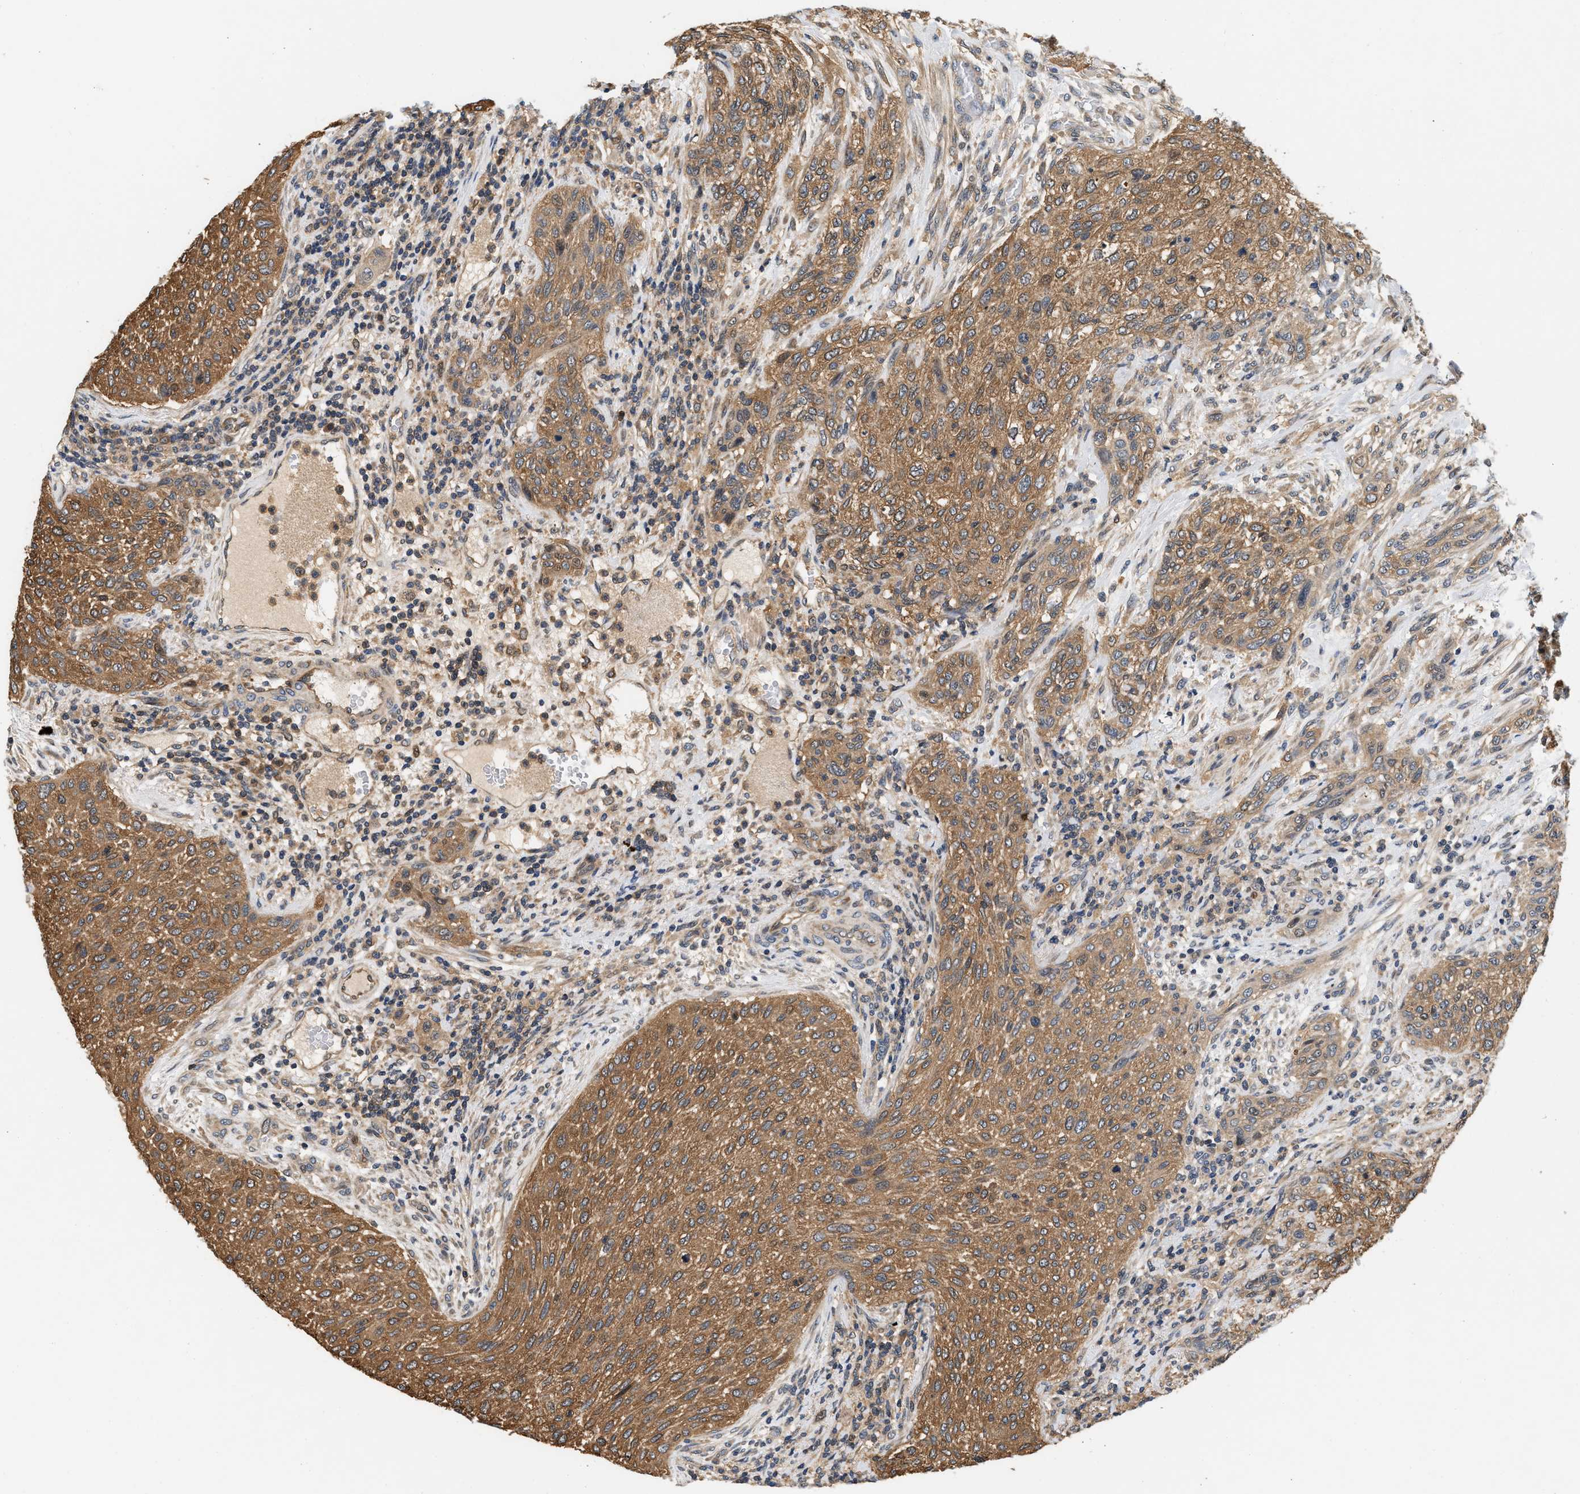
{"staining": {"intensity": "moderate", "quantity": ">75%", "location": "cytoplasmic/membranous"}, "tissue": "urothelial cancer", "cell_type": "Tumor cells", "image_type": "cancer", "snomed": [{"axis": "morphology", "description": "Urothelial carcinoma, Low grade"}, {"axis": "morphology", "description": "Urothelial carcinoma, High grade"}, {"axis": "topography", "description": "Urinary bladder"}], "caption": "Urothelial cancer was stained to show a protein in brown. There is medium levels of moderate cytoplasmic/membranous positivity in approximately >75% of tumor cells.", "gene": "FAM78A", "patient": {"sex": "male", "age": 35}}